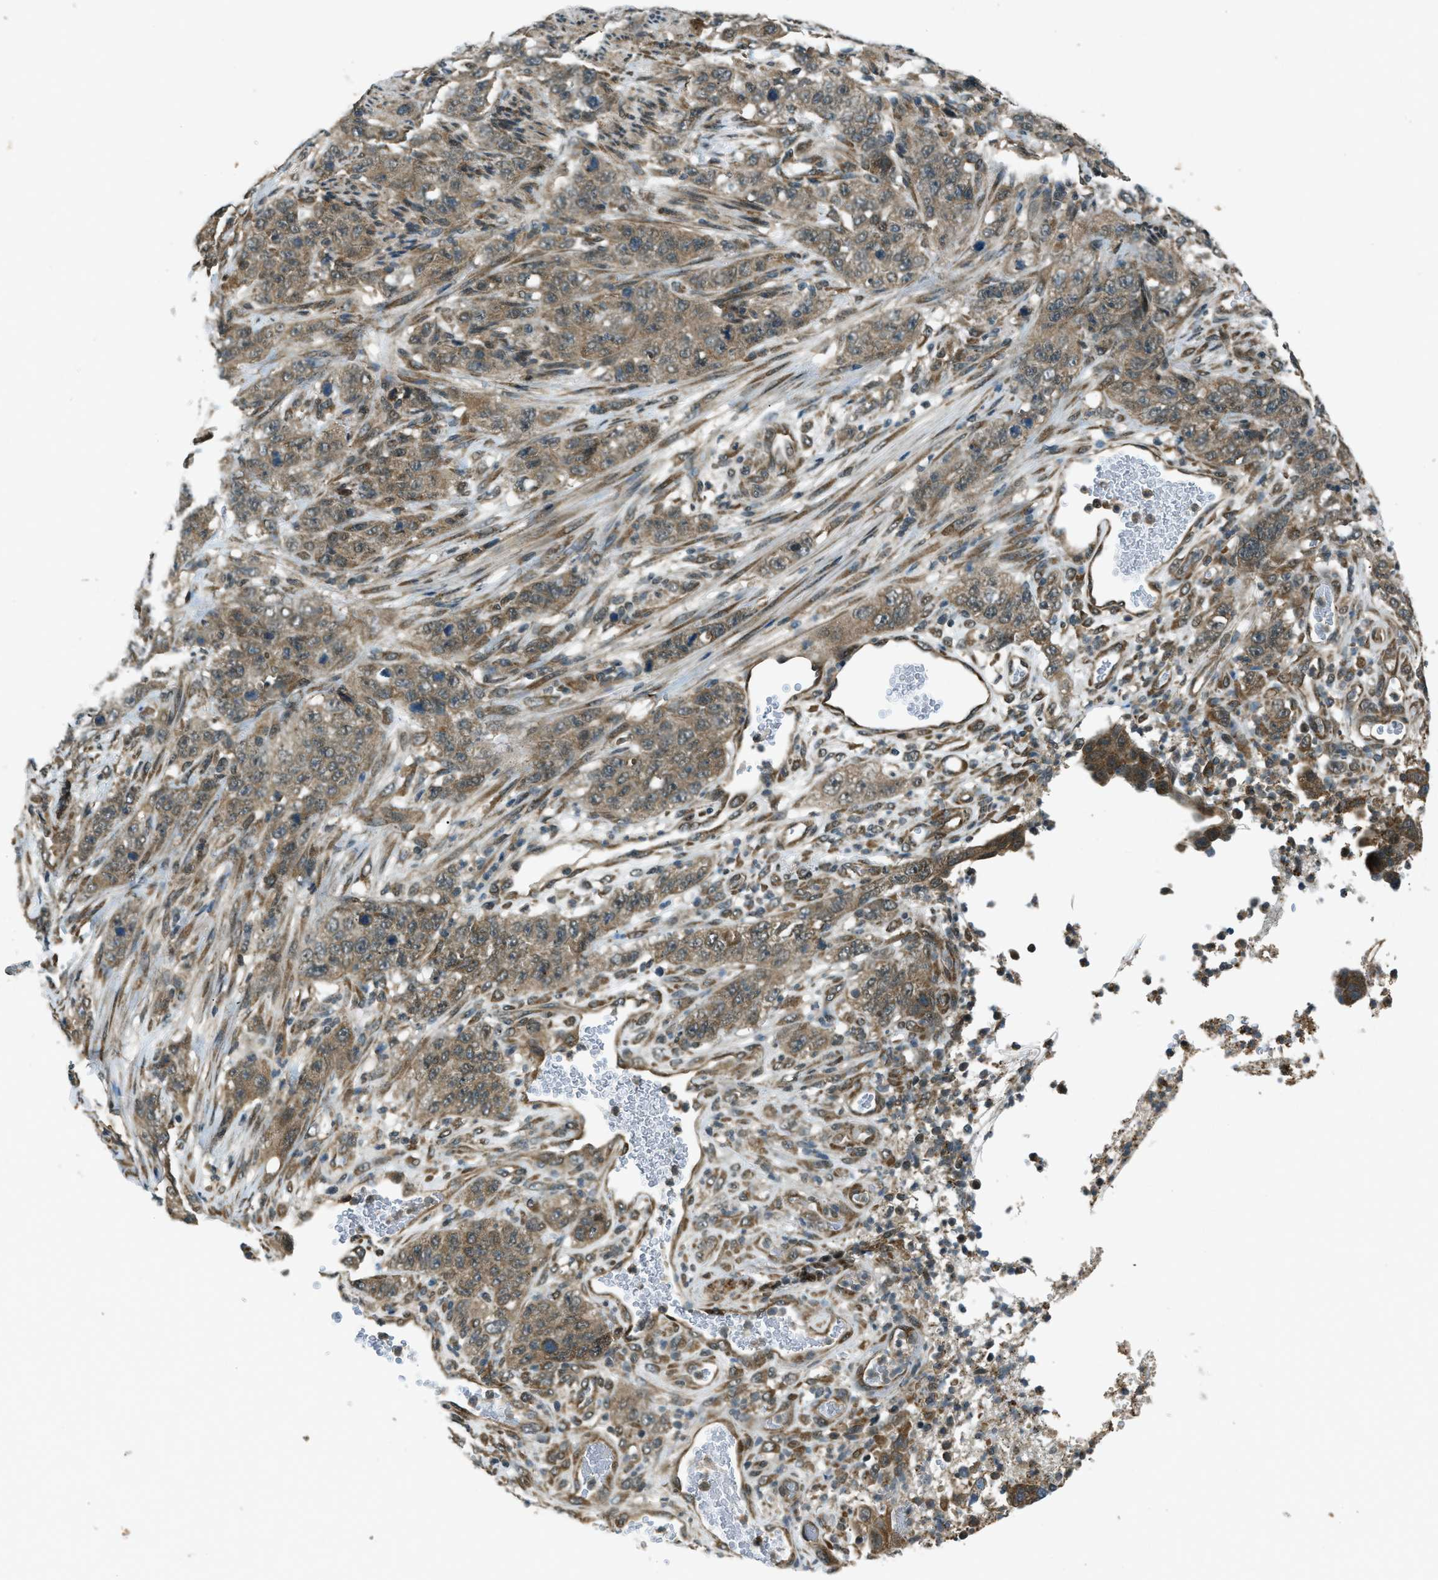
{"staining": {"intensity": "moderate", "quantity": ">75%", "location": "cytoplasmic/membranous"}, "tissue": "stomach cancer", "cell_type": "Tumor cells", "image_type": "cancer", "snomed": [{"axis": "morphology", "description": "Adenocarcinoma, NOS"}, {"axis": "topography", "description": "Stomach"}], "caption": "The image reveals a brown stain indicating the presence of a protein in the cytoplasmic/membranous of tumor cells in stomach cancer.", "gene": "EIF2AK3", "patient": {"sex": "male", "age": 48}}